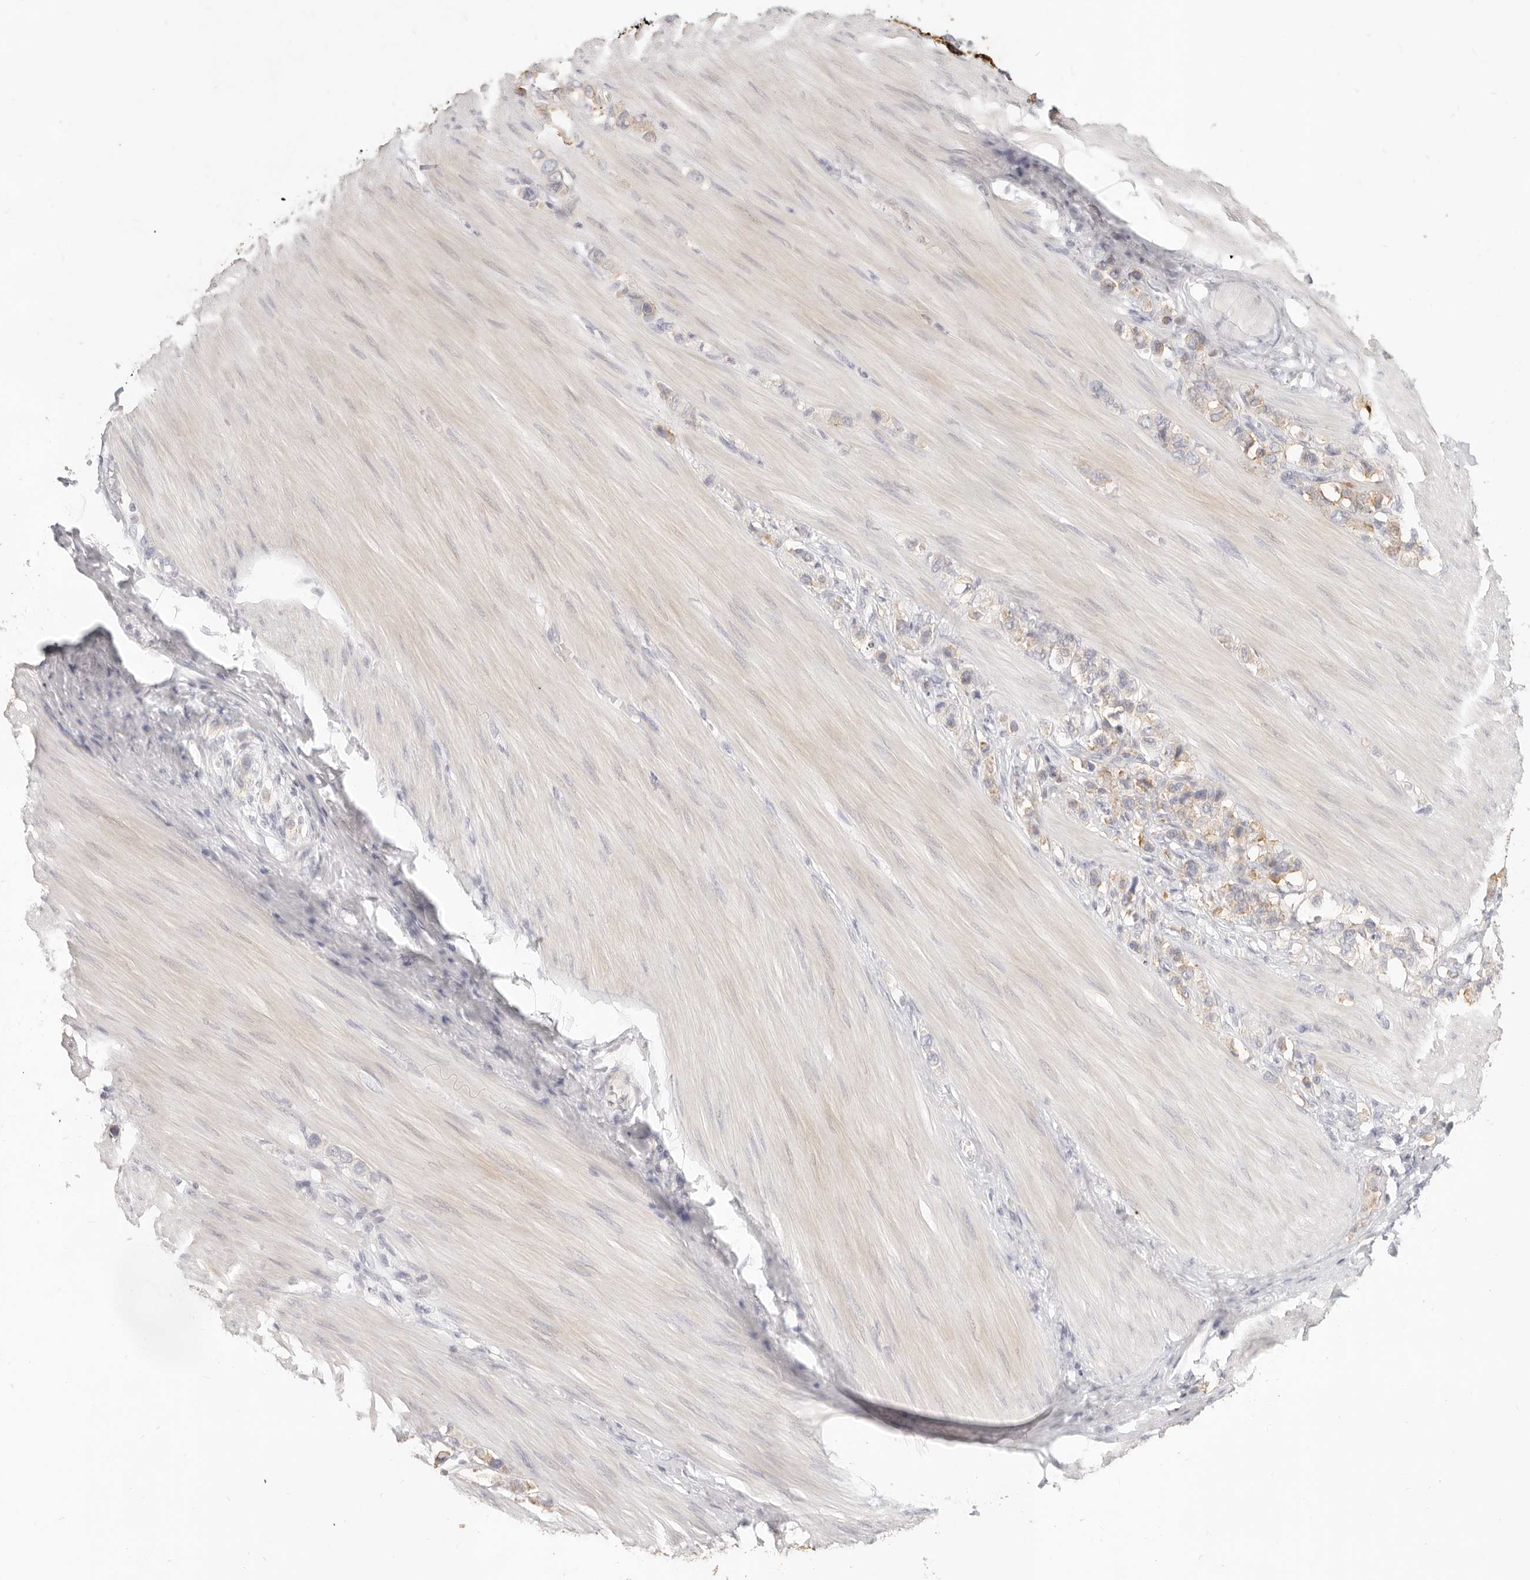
{"staining": {"intensity": "negative", "quantity": "none", "location": "none"}, "tissue": "stomach cancer", "cell_type": "Tumor cells", "image_type": "cancer", "snomed": [{"axis": "morphology", "description": "Adenocarcinoma, NOS"}, {"axis": "topography", "description": "Stomach"}], "caption": "The immunohistochemistry histopathology image has no significant expression in tumor cells of stomach adenocarcinoma tissue.", "gene": "EPCAM", "patient": {"sex": "female", "age": 65}}